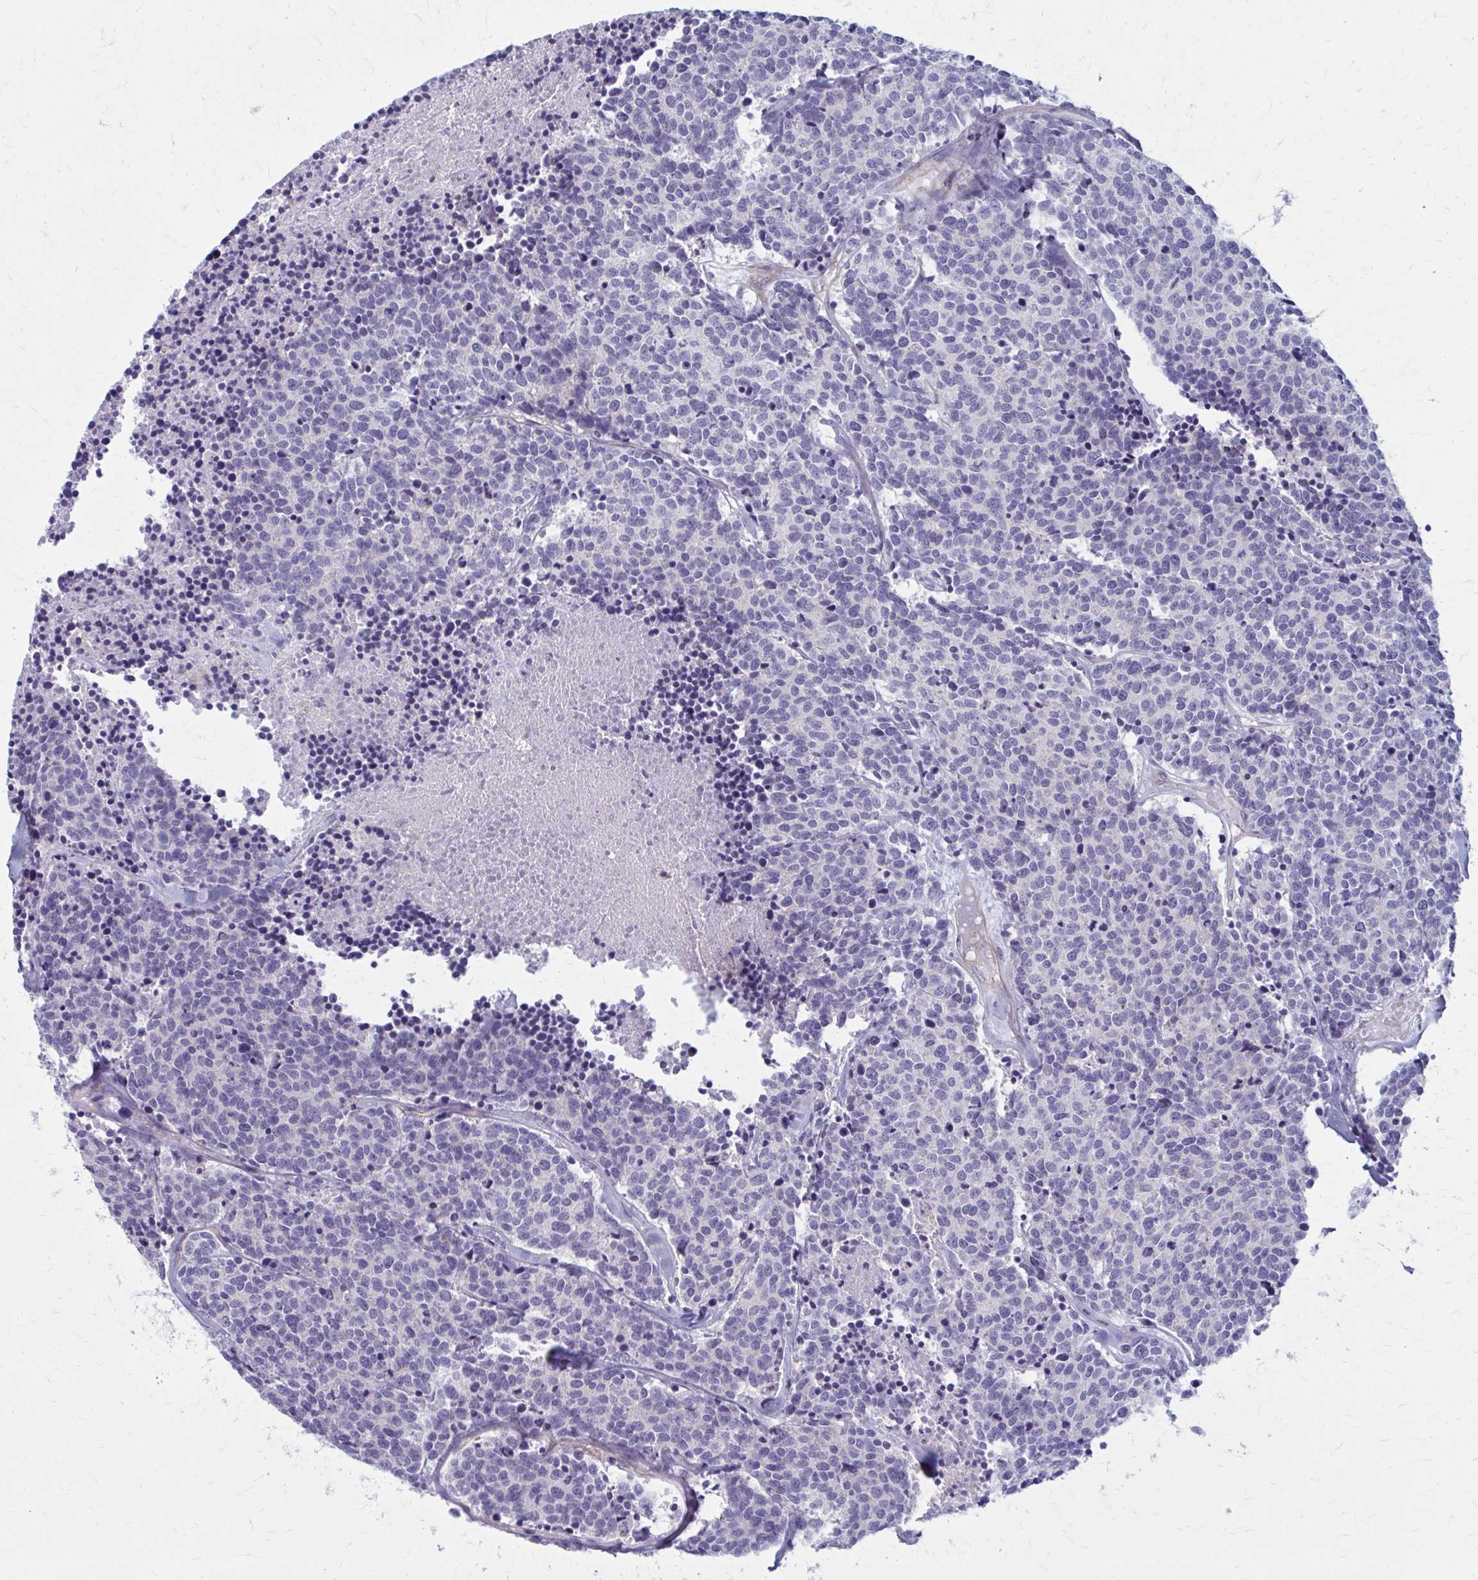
{"staining": {"intensity": "negative", "quantity": "none", "location": "none"}, "tissue": "carcinoid", "cell_type": "Tumor cells", "image_type": "cancer", "snomed": [{"axis": "morphology", "description": "Carcinoid, malignant, NOS"}, {"axis": "topography", "description": "Skin"}], "caption": "IHC histopathology image of neoplastic tissue: human carcinoid stained with DAB (3,3'-diaminobenzidine) demonstrates no significant protein positivity in tumor cells.", "gene": "ZDHHC7", "patient": {"sex": "female", "age": 79}}